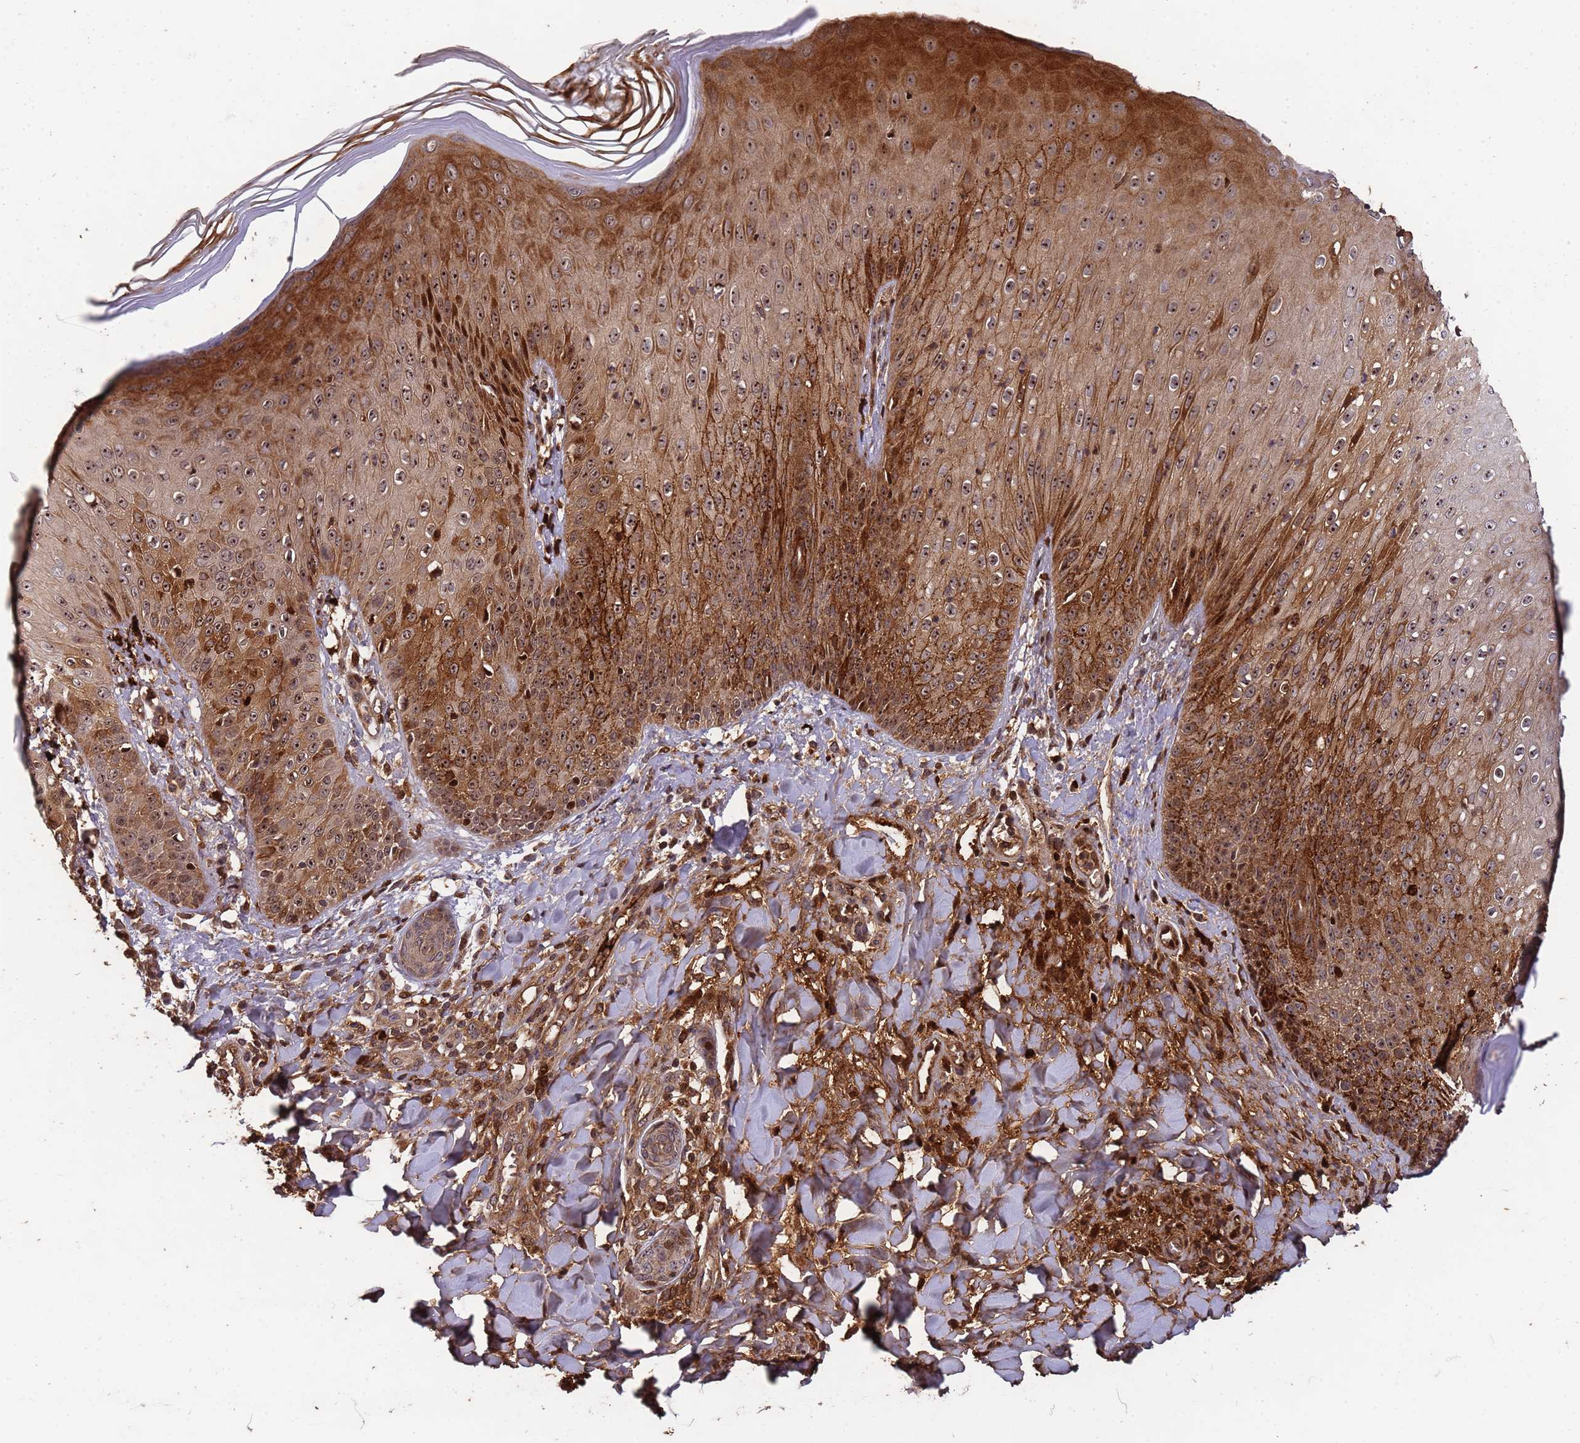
{"staining": {"intensity": "strong", "quantity": ">75%", "location": "cytoplasmic/membranous,nuclear"}, "tissue": "skin", "cell_type": "Epidermal cells", "image_type": "normal", "snomed": [{"axis": "morphology", "description": "Normal tissue, NOS"}, {"axis": "morphology", "description": "Inflammation, NOS"}, {"axis": "topography", "description": "Soft tissue"}, {"axis": "topography", "description": "Anal"}], "caption": "Protein staining of benign skin demonstrates strong cytoplasmic/membranous,nuclear positivity in about >75% of epidermal cells.", "gene": "CCDC184", "patient": {"sex": "female", "age": 15}}